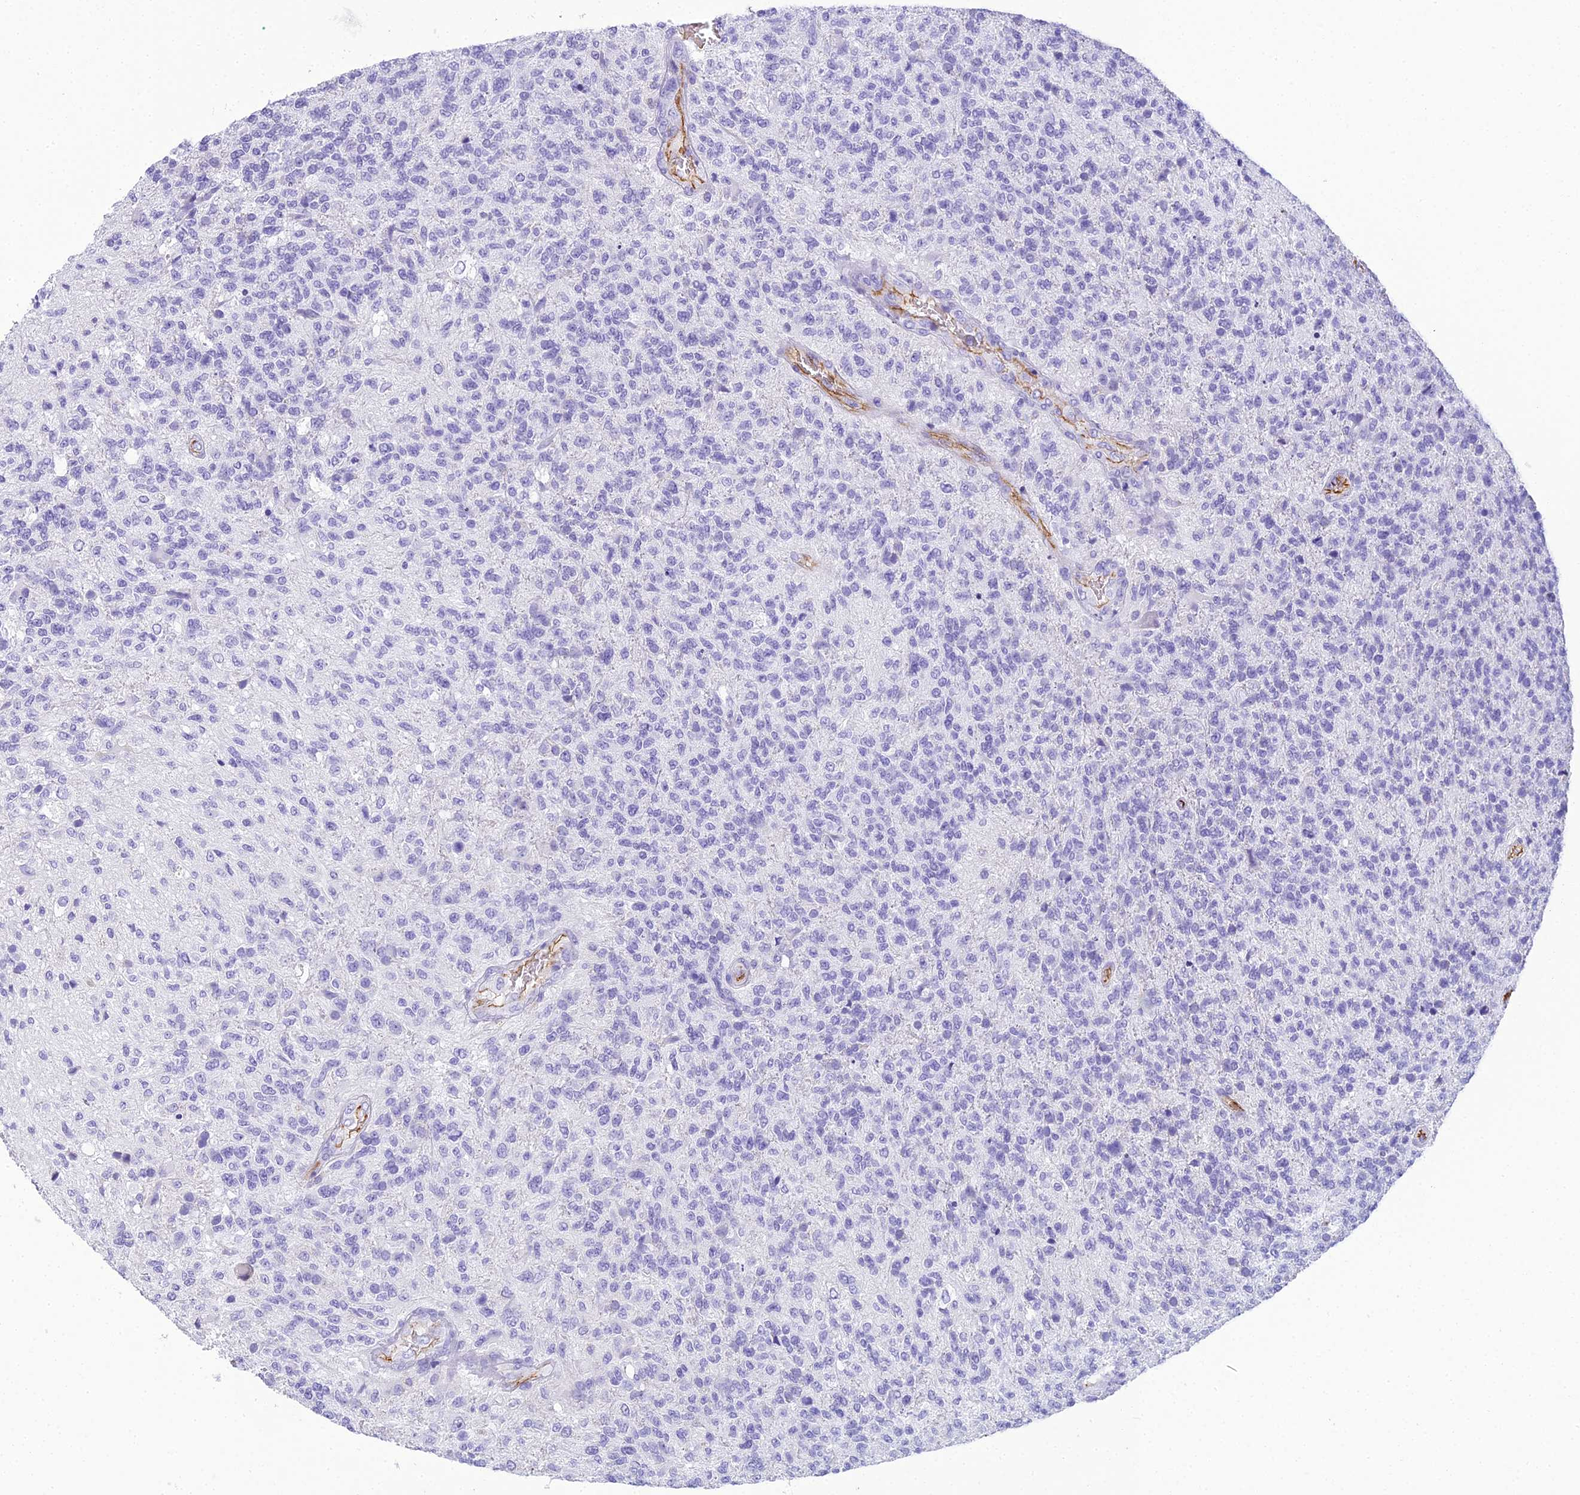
{"staining": {"intensity": "negative", "quantity": "none", "location": "none"}, "tissue": "glioma", "cell_type": "Tumor cells", "image_type": "cancer", "snomed": [{"axis": "morphology", "description": "Glioma, malignant, High grade"}, {"axis": "topography", "description": "Brain"}], "caption": "Human malignant high-grade glioma stained for a protein using immunohistochemistry (IHC) demonstrates no expression in tumor cells.", "gene": "NINJ1", "patient": {"sex": "male", "age": 56}}